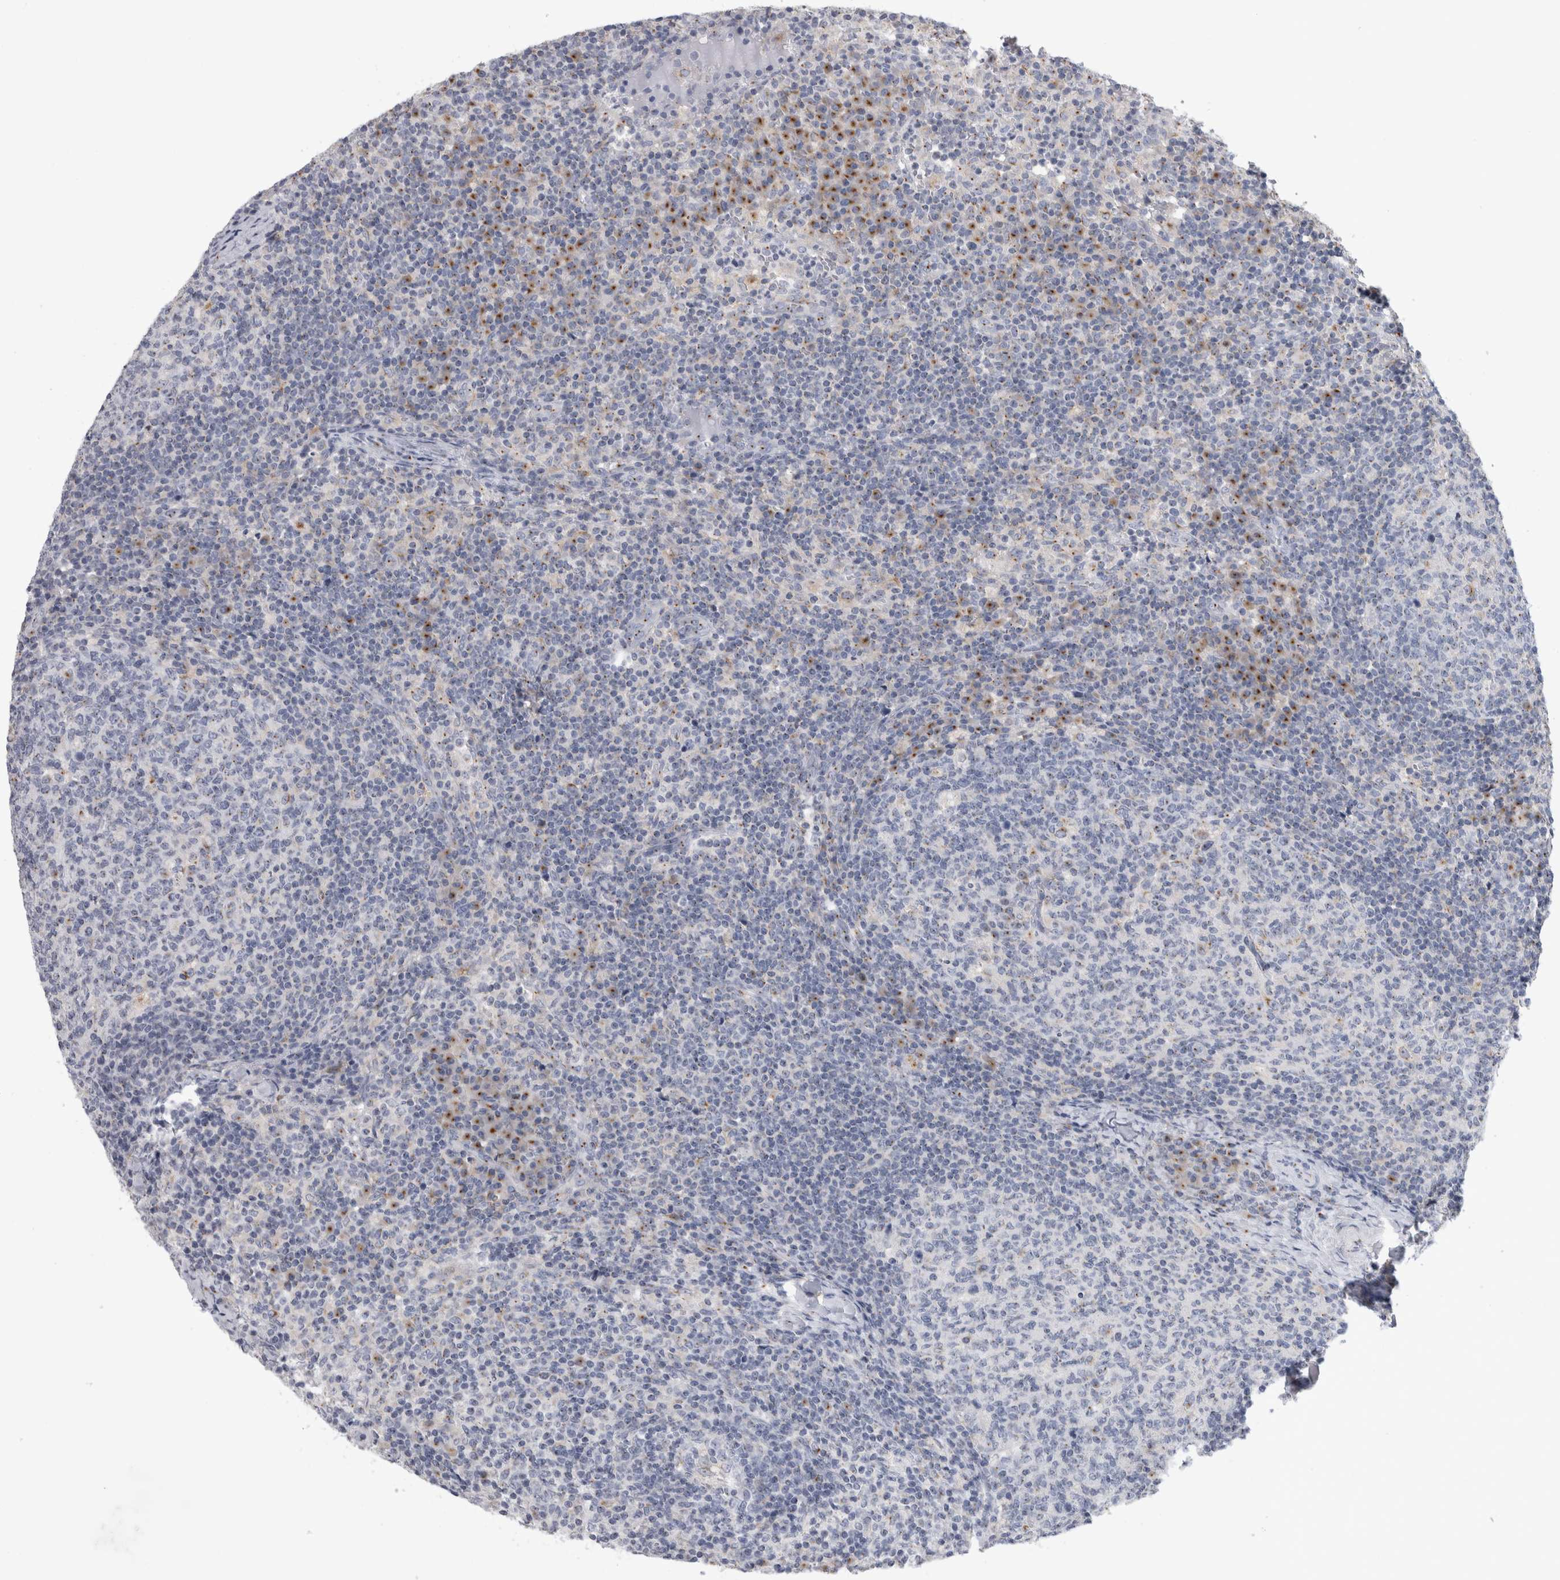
{"staining": {"intensity": "moderate", "quantity": "<25%", "location": "cytoplasmic/membranous"}, "tissue": "lymph node", "cell_type": "Germinal center cells", "image_type": "normal", "snomed": [{"axis": "morphology", "description": "Normal tissue, NOS"}, {"axis": "morphology", "description": "Inflammation, NOS"}, {"axis": "topography", "description": "Lymph node"}], "caption": "DAB (3,3'-diaminobenzidine) immunohistochemical staining of normal lymph node shows moderate cytoplasmic/membranous protein expression in approximately <25% of germinal center cells. The staining was performed using DAB (3,3'-diaminobenzidine), with brown indicating positive protein expression. Nuclei are stained blue with hematoxylin.", "gene": "AKAP9", "patient": {"sex": "male", "age": 55}}